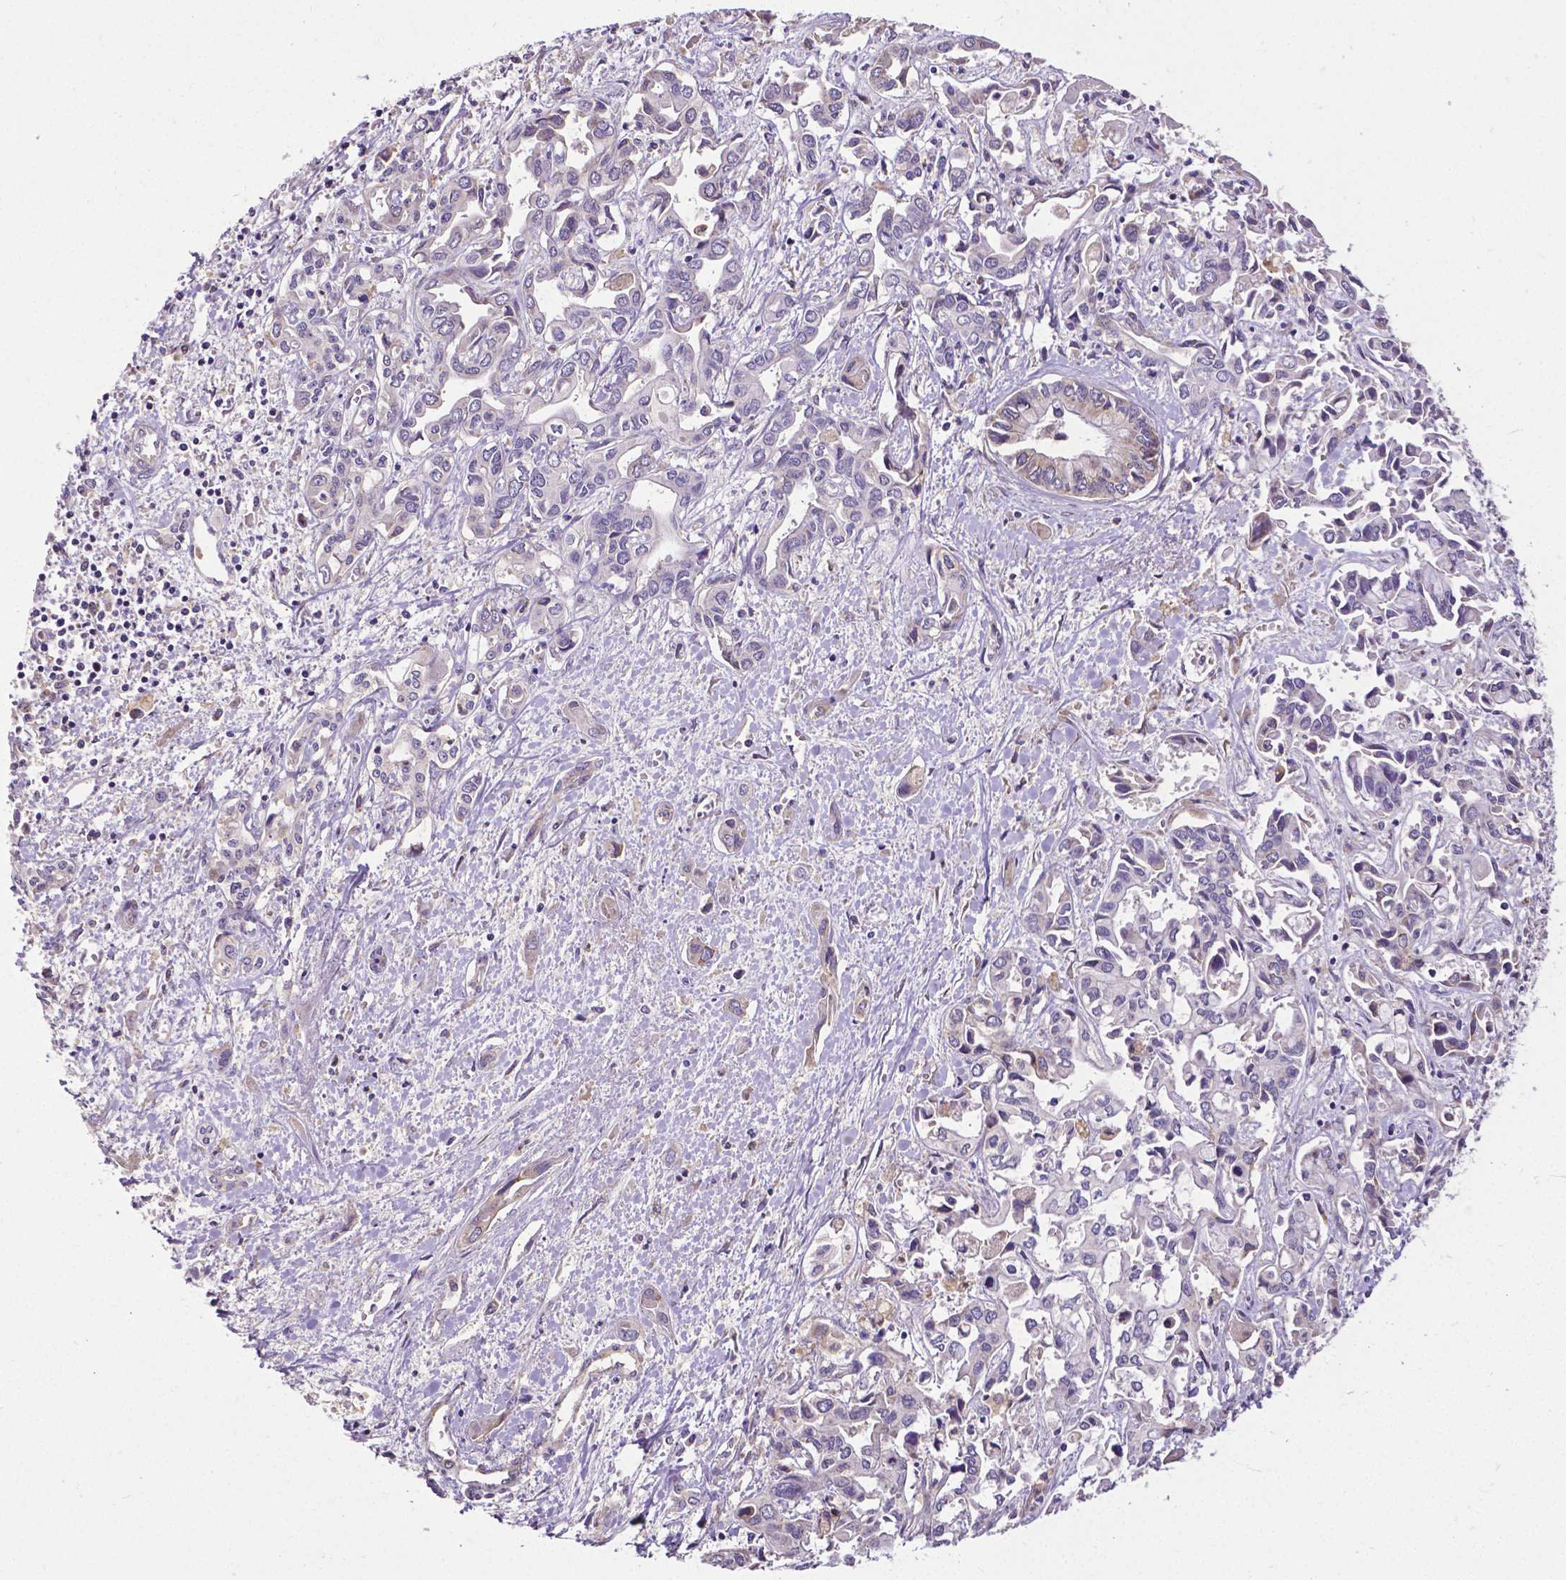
{"staining": {"intensity": "negative", "quantity": "none", "location": "none"}, "tissue": "liver cancer", "cell_type": "Tumor cells", "image_type": "cancer", "snomed": [{"axis": "morphology", "description": "Cholangiocarcinoma"}, {"axis": "topography", "description": "Liver"}], "caption": "This micrograph is of liver cancer (cholangiocarcinoma) stained with immunohistochemistry (IHC) to label a protein in brown with the nuclei are counter-stained blue. There is no staining in tumor cells.", "gene": "DICER1", "patient": {"sex": "female", "age": 64}}